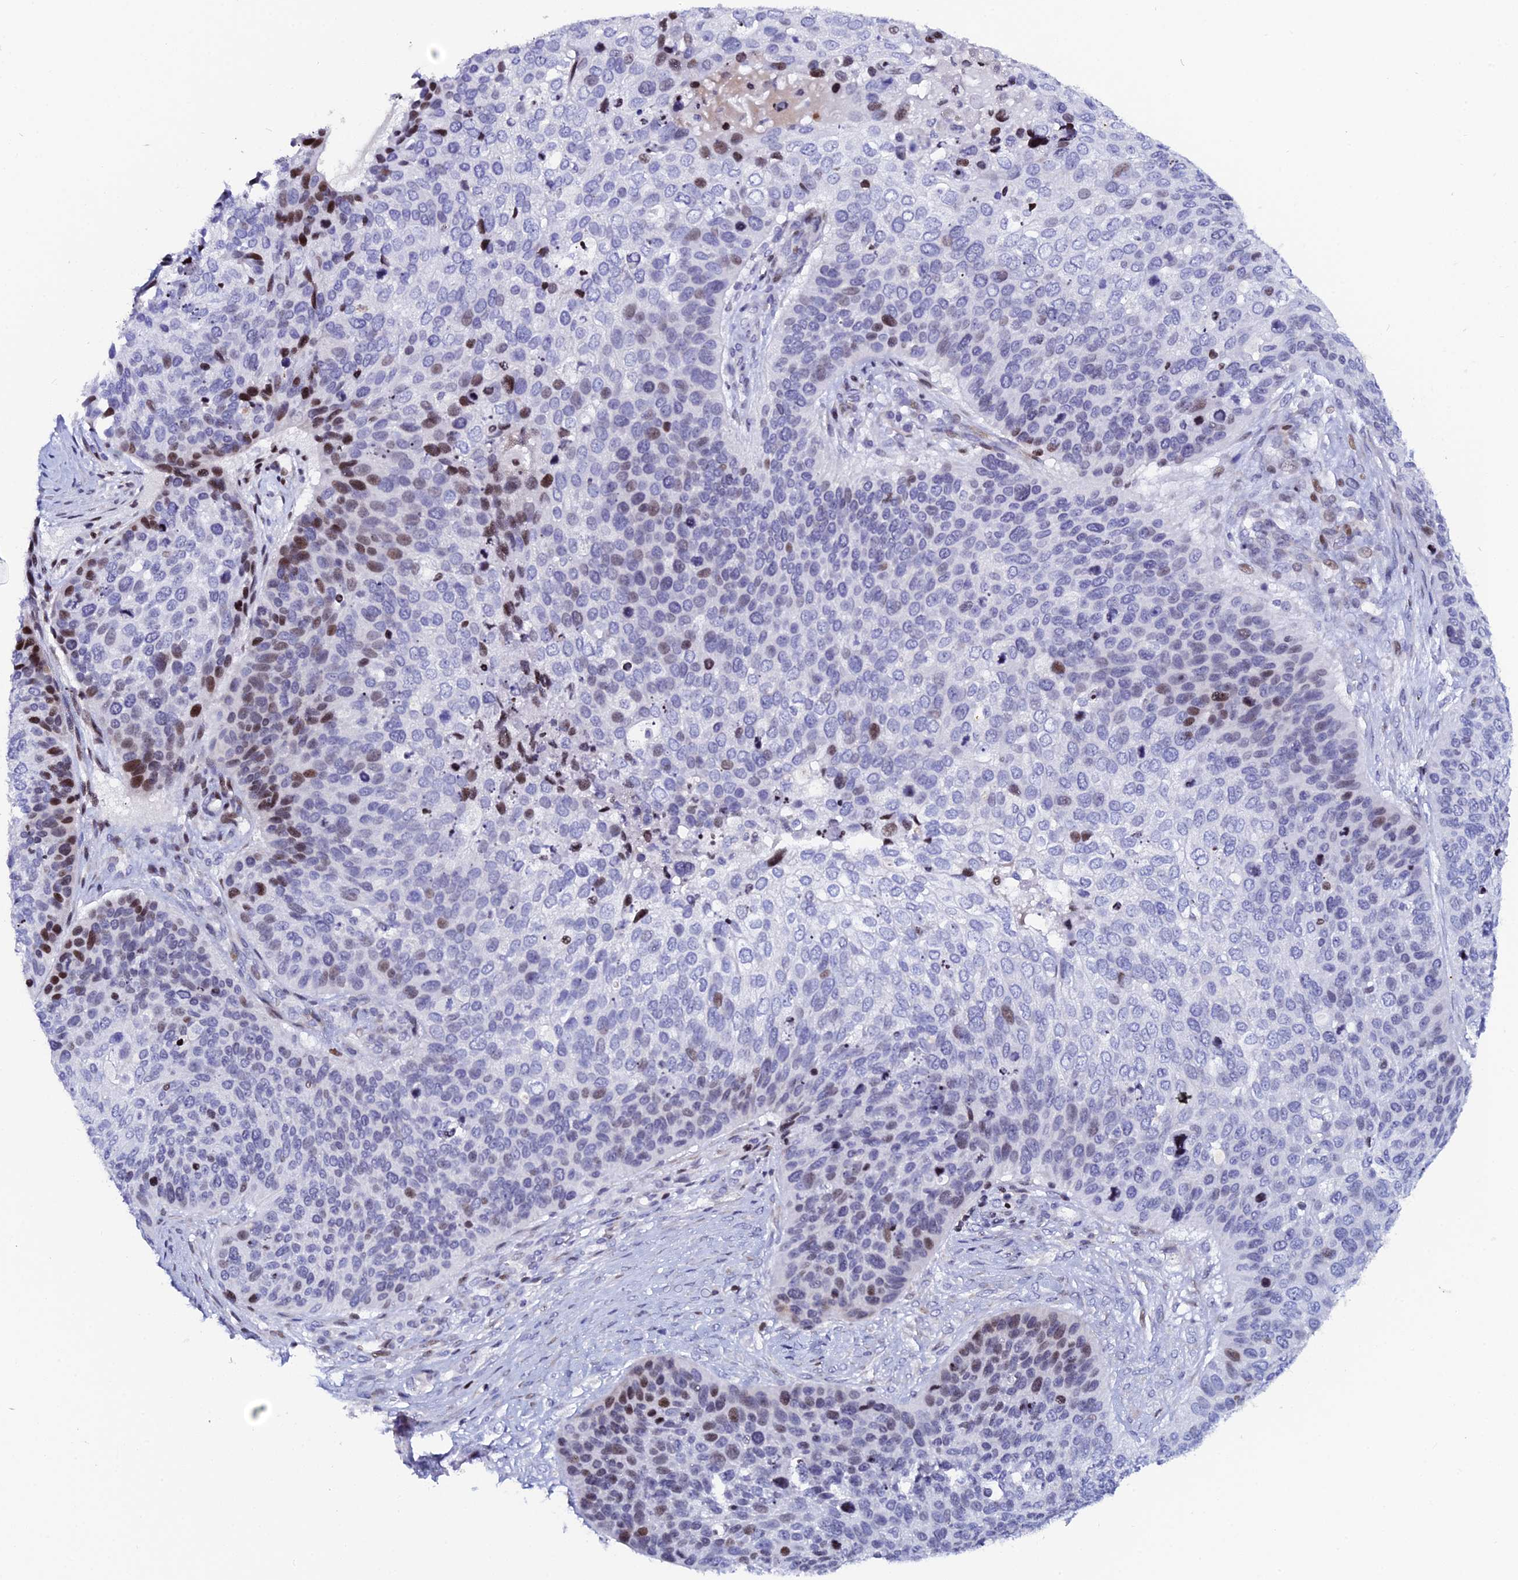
{"staining": {"intensity": "moderate", "quantity": "<25%", "location": "nuclear"}, "tissue": "skin cancer", "cell_type": "Tumor cells", "image_type": "cancer", "snomed": [{"axis": "morphology", "description": "Basal cell carcinoma"}, {"axis": "topography", "description": "Skin"}], "caption": "IHC of human skin cancer shows low levels of moderate nuclear staining in approximately <25% of tumor cells. (brown staining indicates protein expression, while blue staining denotes nuclei).", "gene": "MYNN", "patient": {"sex": "female", "age": 74}}